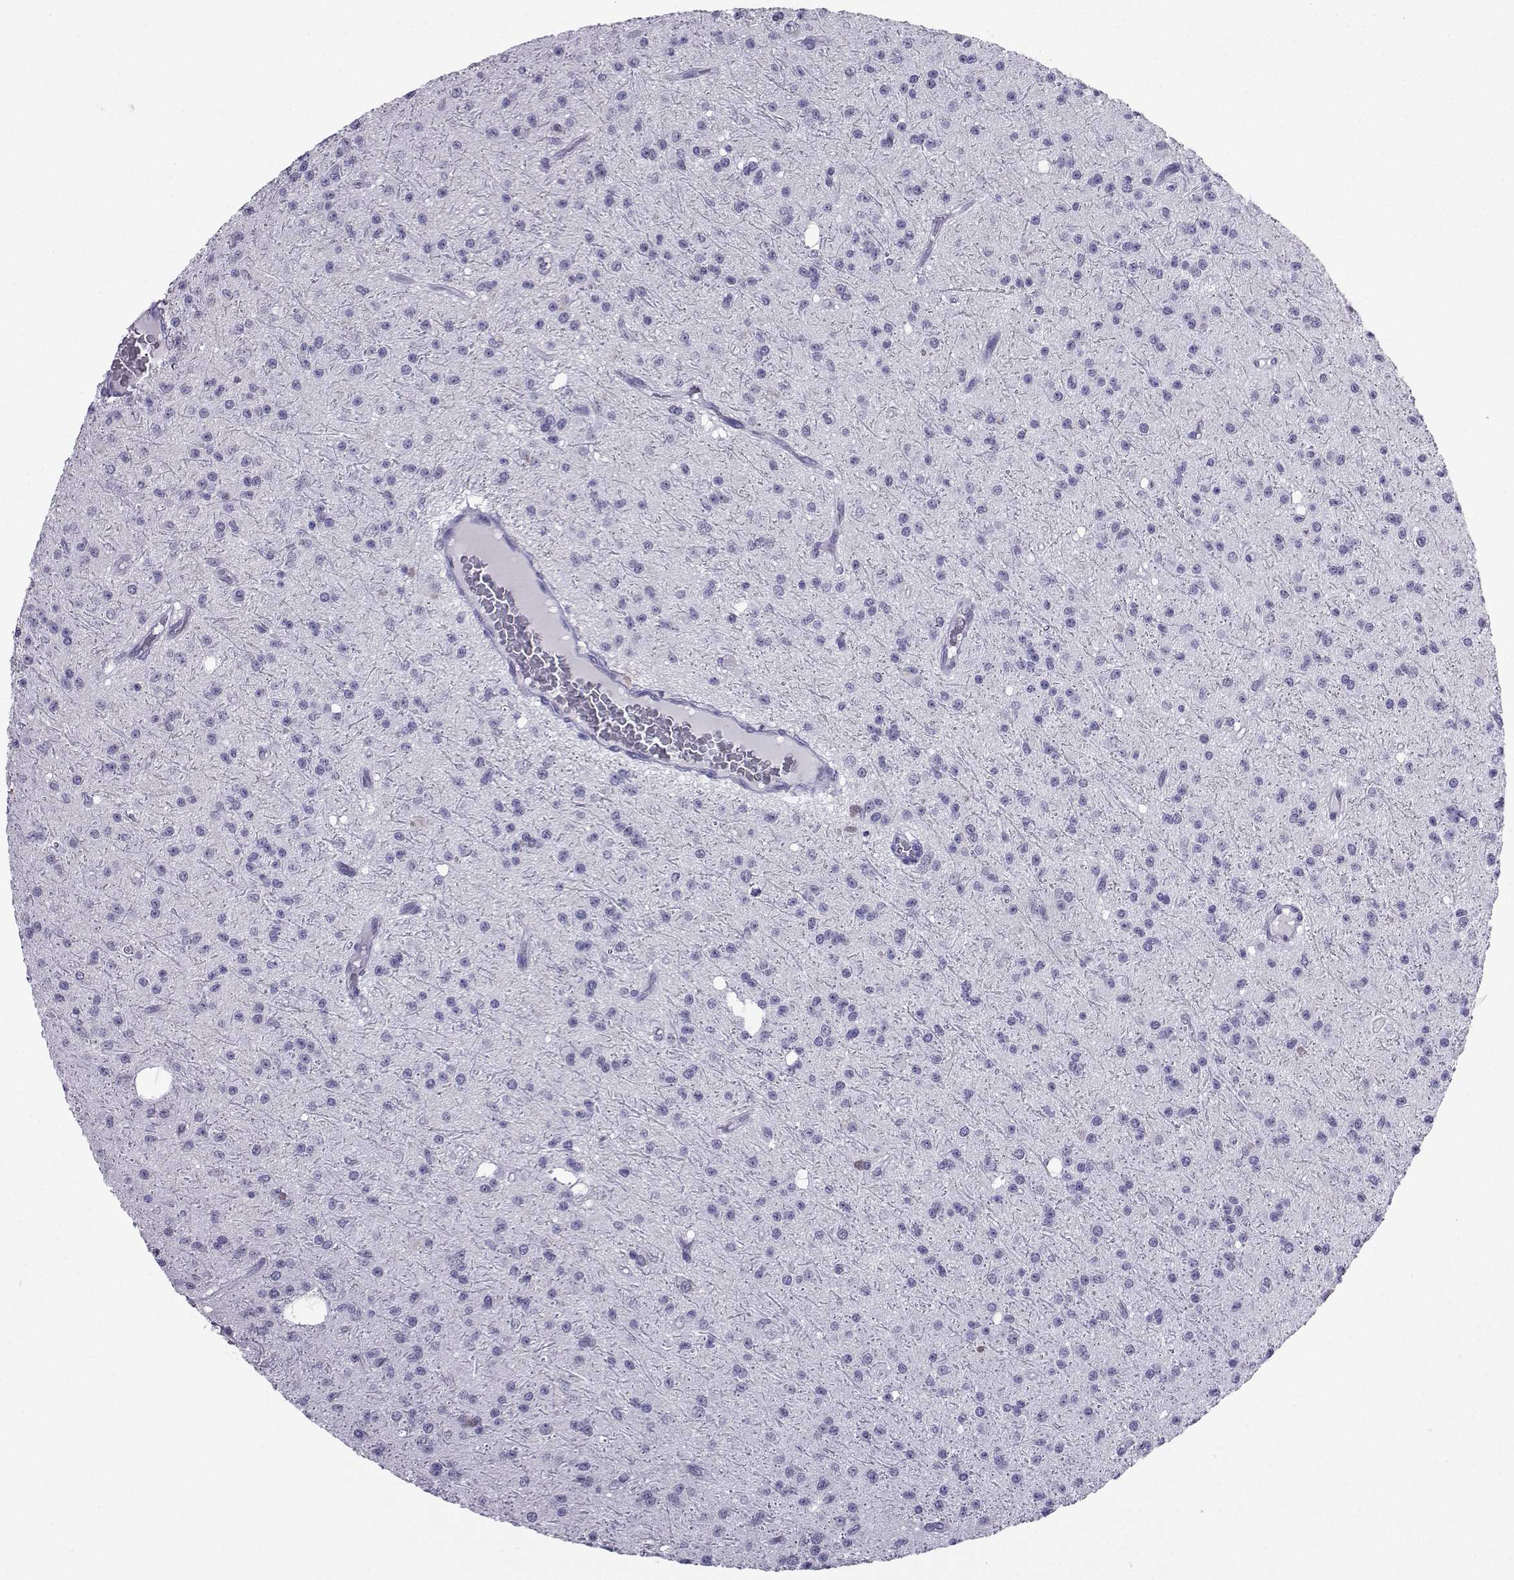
{"staining": {"intensity": "negative", "quantity": "none", "location": "none"}, "tissue": "glioma", "cell_type": "Tumor cells", "image_type": "cancer", "snomed": [{"axis": "morphology", "description": "Glioma, malignant, Low grade"}, {"axis": "topography", "description": "Brain"}], "caption": "IHC of glioma exhibits no expression in tumor cells.", "gene": "LORICRIN", "patient": {"sex": "male", "age": 27}}